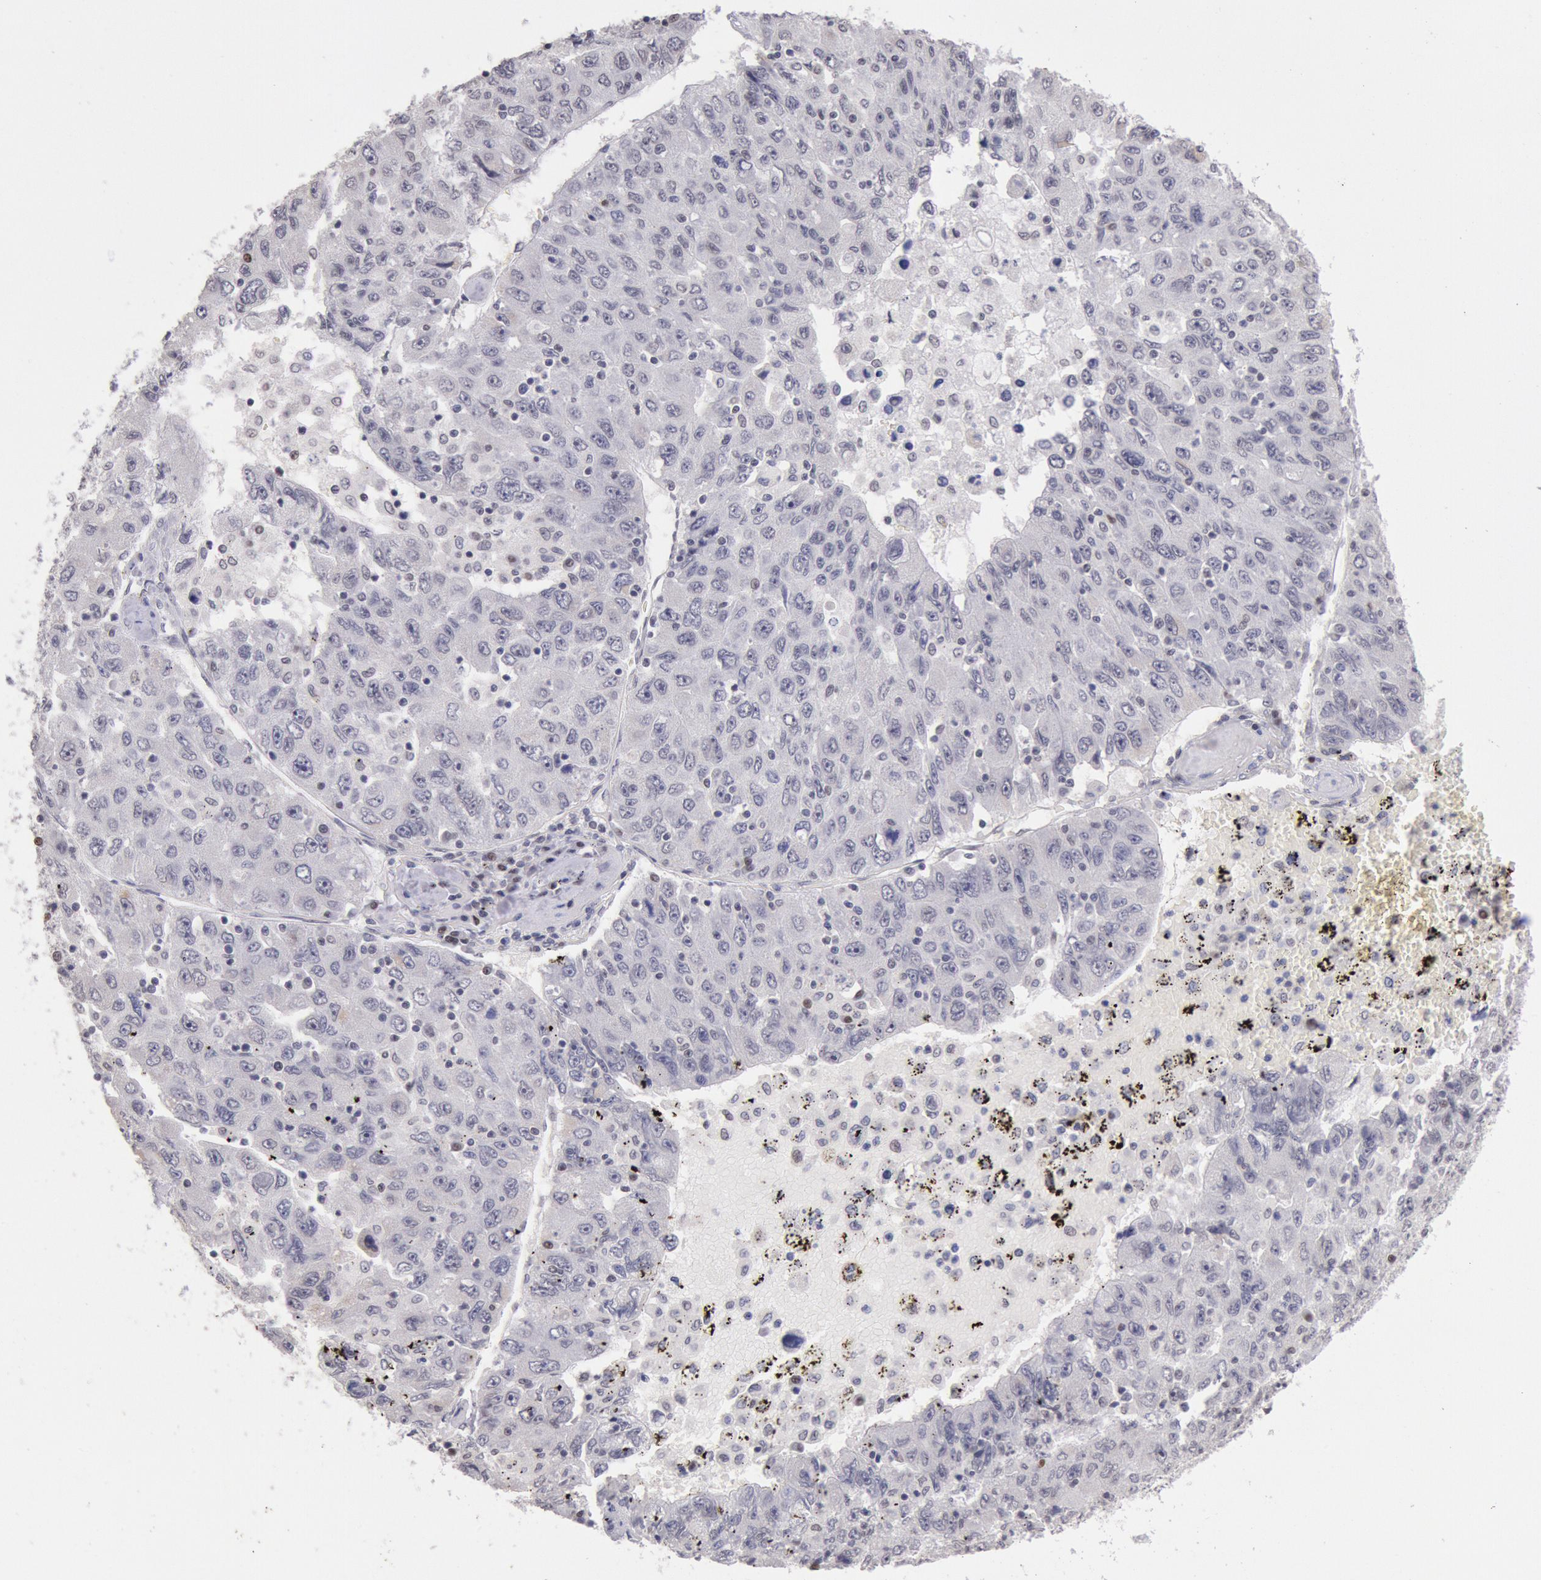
{"staining": {"intensity": "negative", "quantity": "none", "location": "none"}, "tissue": "liver cancer", "cell_type": "Tumor cells", "image_type": "cancer", "snomed": [{"axis": "morphology", "description": "Carcinoma, Hepatocellular, NOS"}, {"axis": "topography", "description": "Liver"}], "caption": "Immunohistochemistry histopathology image of neoplastic tissue: liver hepatocellular carcinoma stained with DAB displays no significant protein positivity in tumor cells.", "gene": "MYH7", "patient": {"sex": "male", "age": 49}}